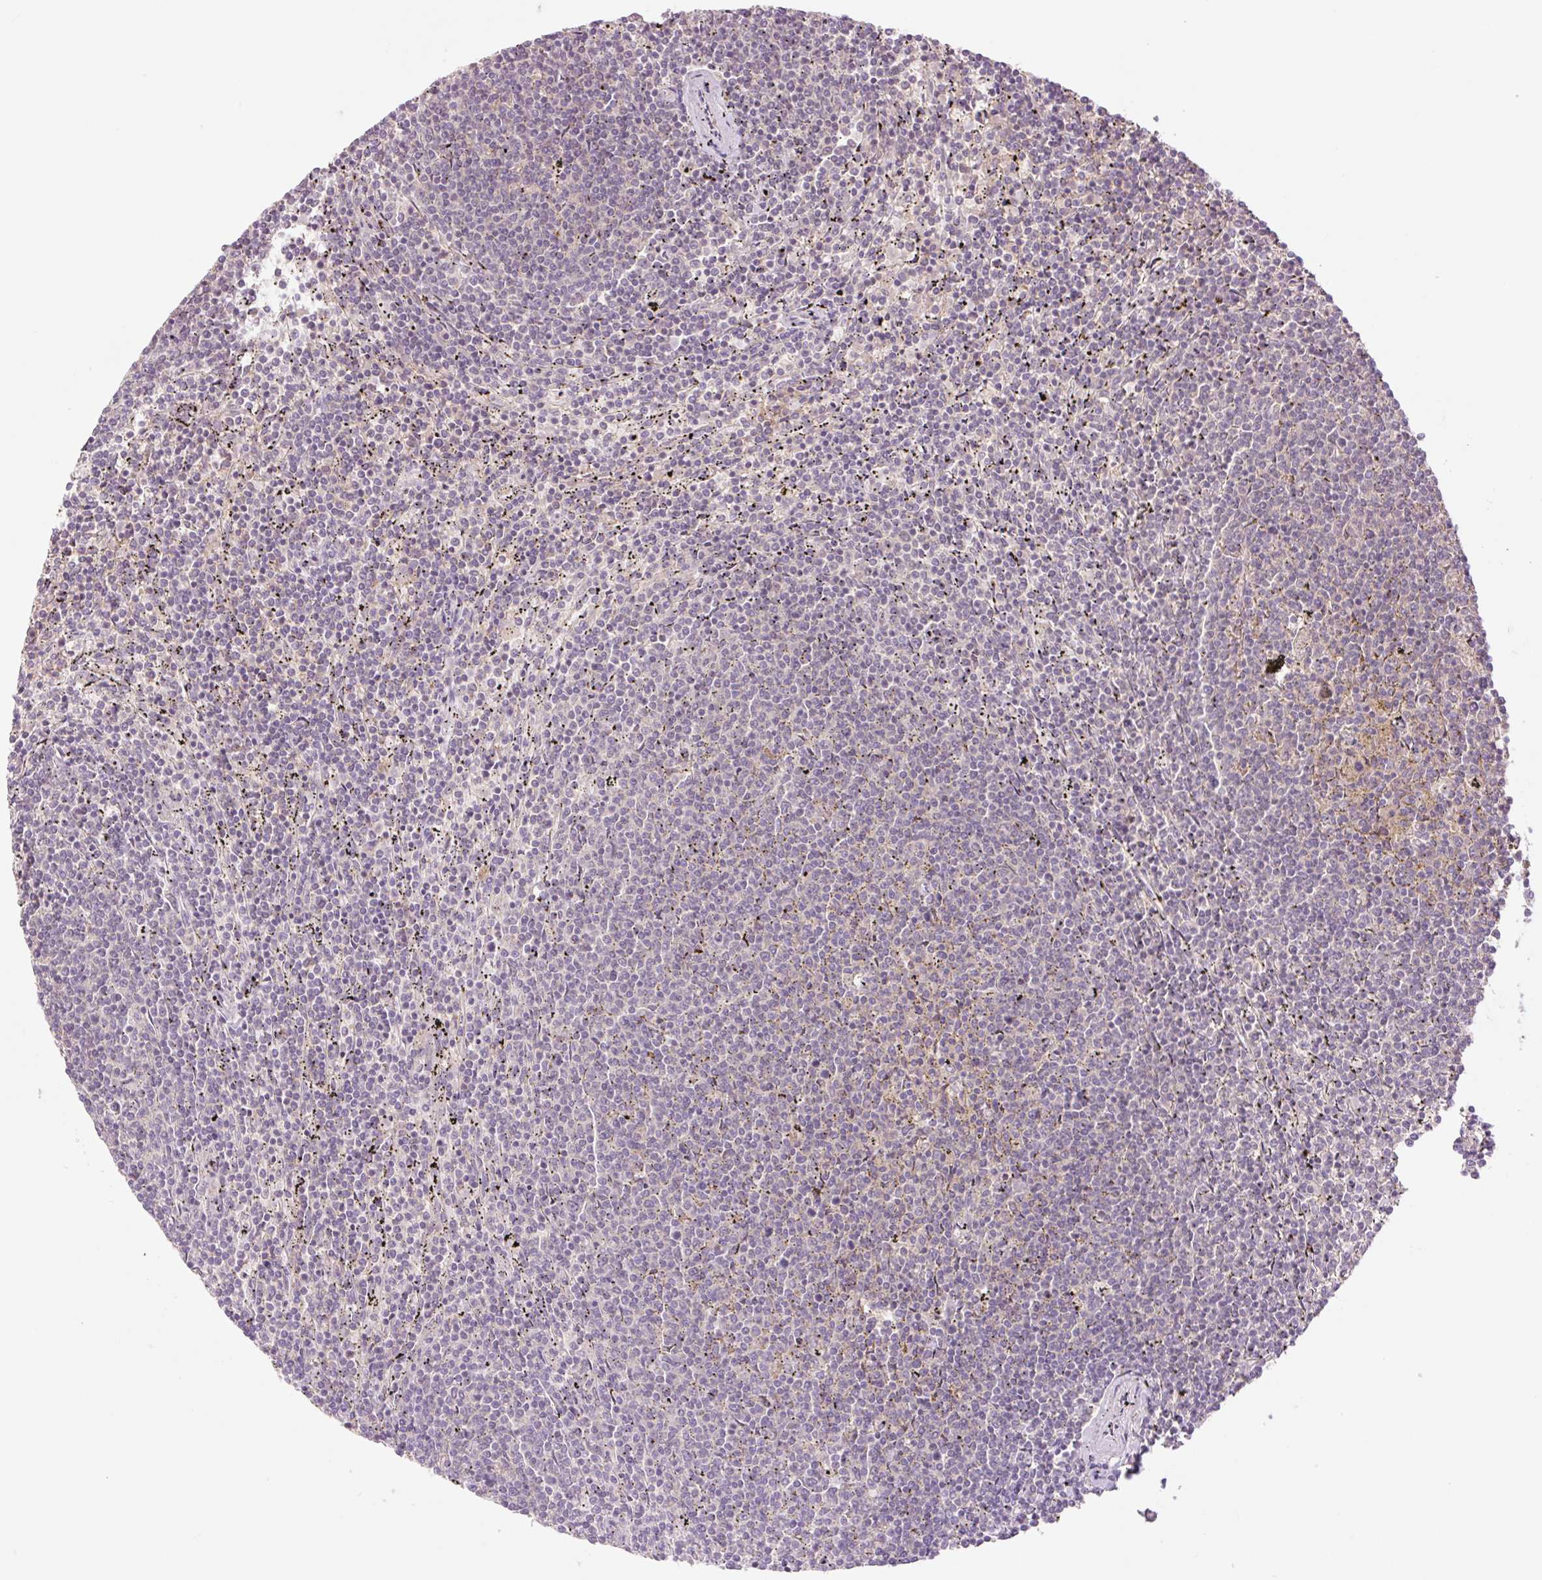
{"staining": {"intensity": "negative", "quantity": "none", "location": "none"}, "tissue": "lymphoma", "cell_type": "Tumor cells", "image_type": "cancer", "snomed": [{"axis": "morphology", "description": "Malignant lymphoma, non-Hodgkin's type, Low grade"}, {"axis": "topography", "description": "Spleen"}], "caption": "A histopathology image of lymphoma stained for a protein displays no brown staining in tumor cells. Brightfield microscopy of immunohistochemistry stained with DAB (3,3'-diaminobenzidine) (brown) and hematoxylin (blue), captured at high magnification.", "gene": "YJU2B", "patient": {"sex": "female", "age": 50}}